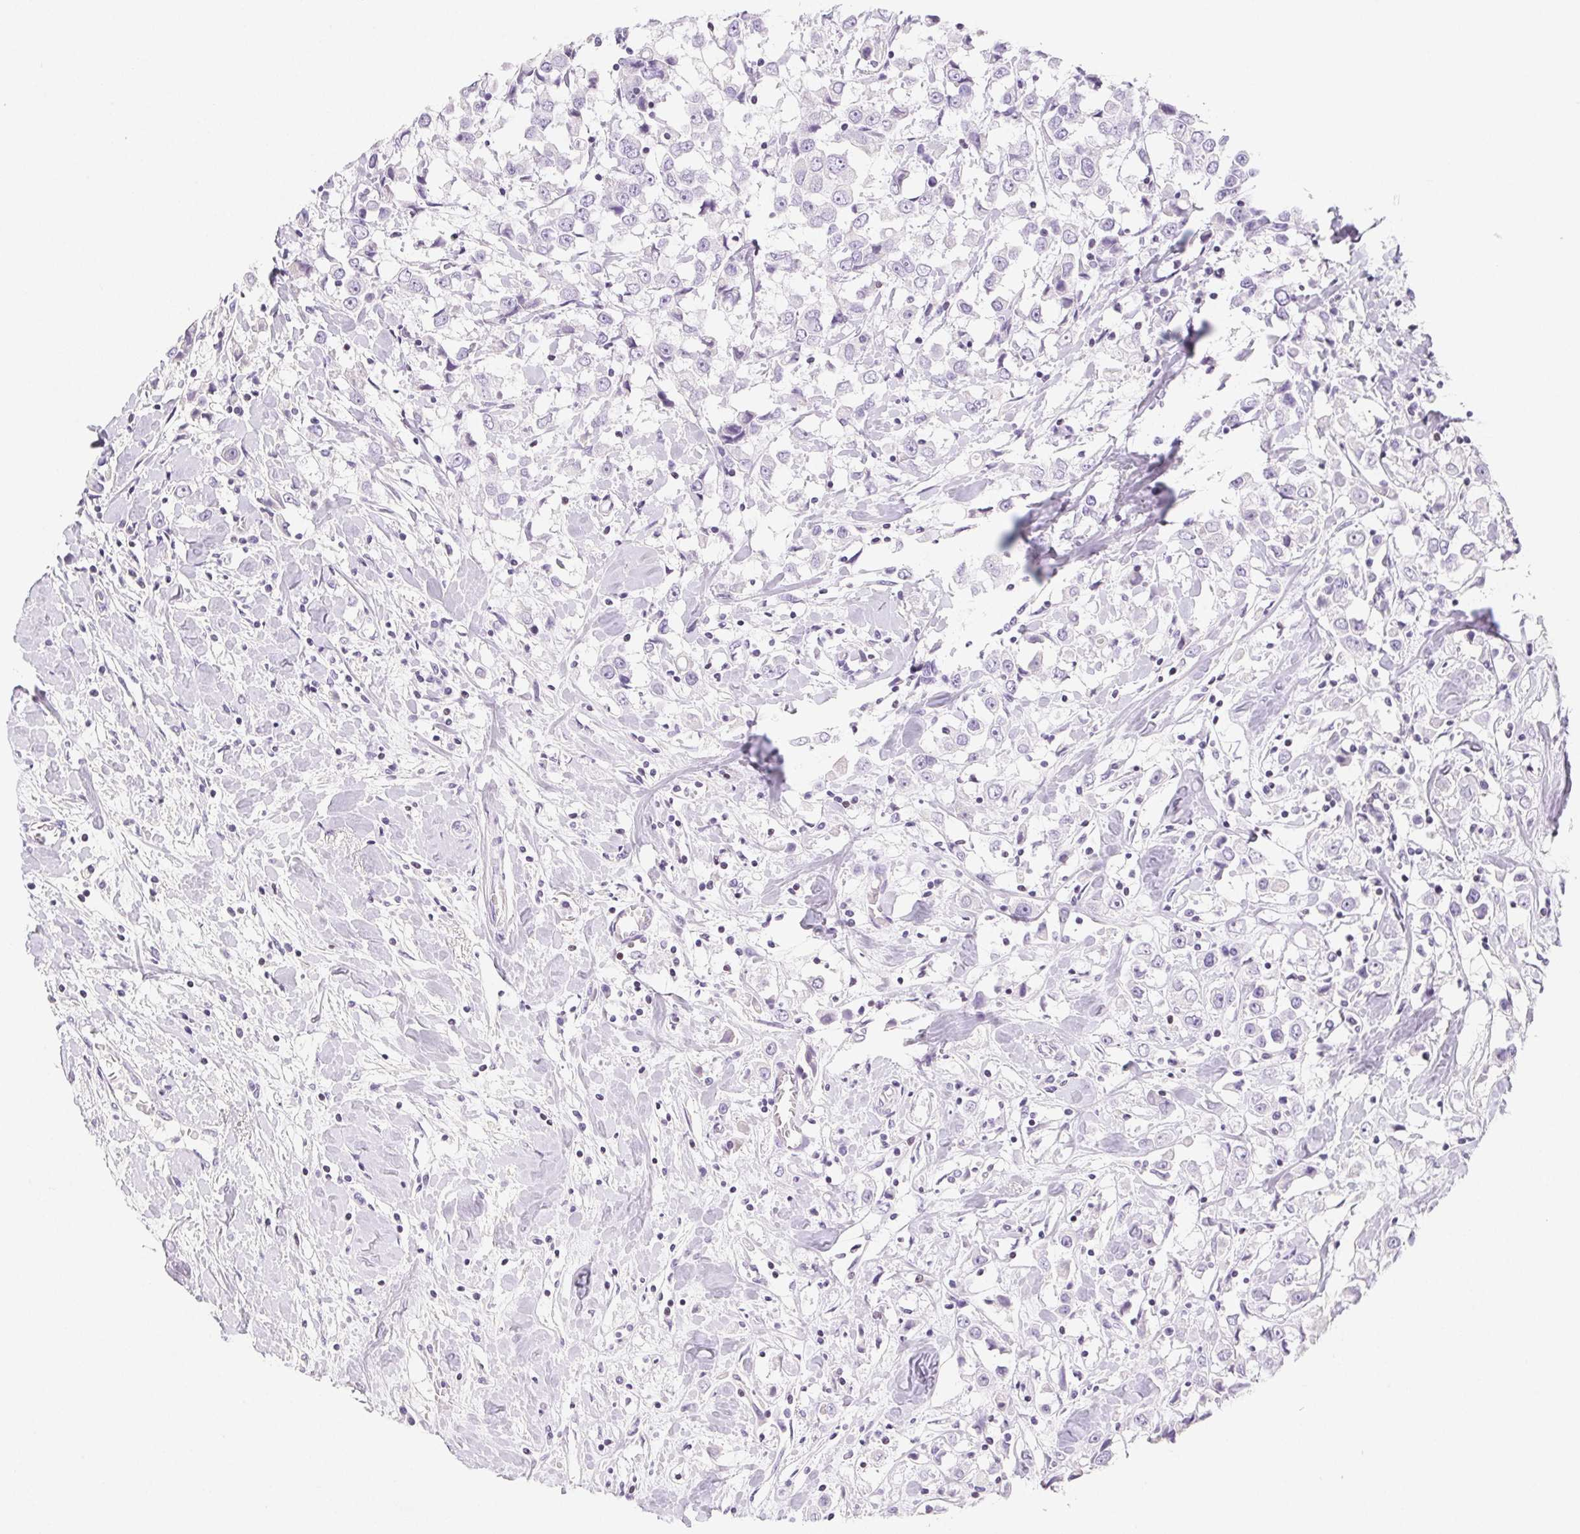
{"staining": {"intensity": "negative", "quantity": "none", "location": "none"}, "tissue": "breast cancer", "cell_type": "Tumor cells", "image_type": "cancer", "snomed": [{"axis": "morphology", "description": "Duct carcinoma"}, {"axis": "topography", "description": "Breast"}], "caption": "Human breast cancer (intraductal carcinoma) stained for a protein using immunohistochemistry (IHC) reveals no staining in tumor cells.", "gene": "BEND2", "patient": {"sex": "female", "age": 61}}